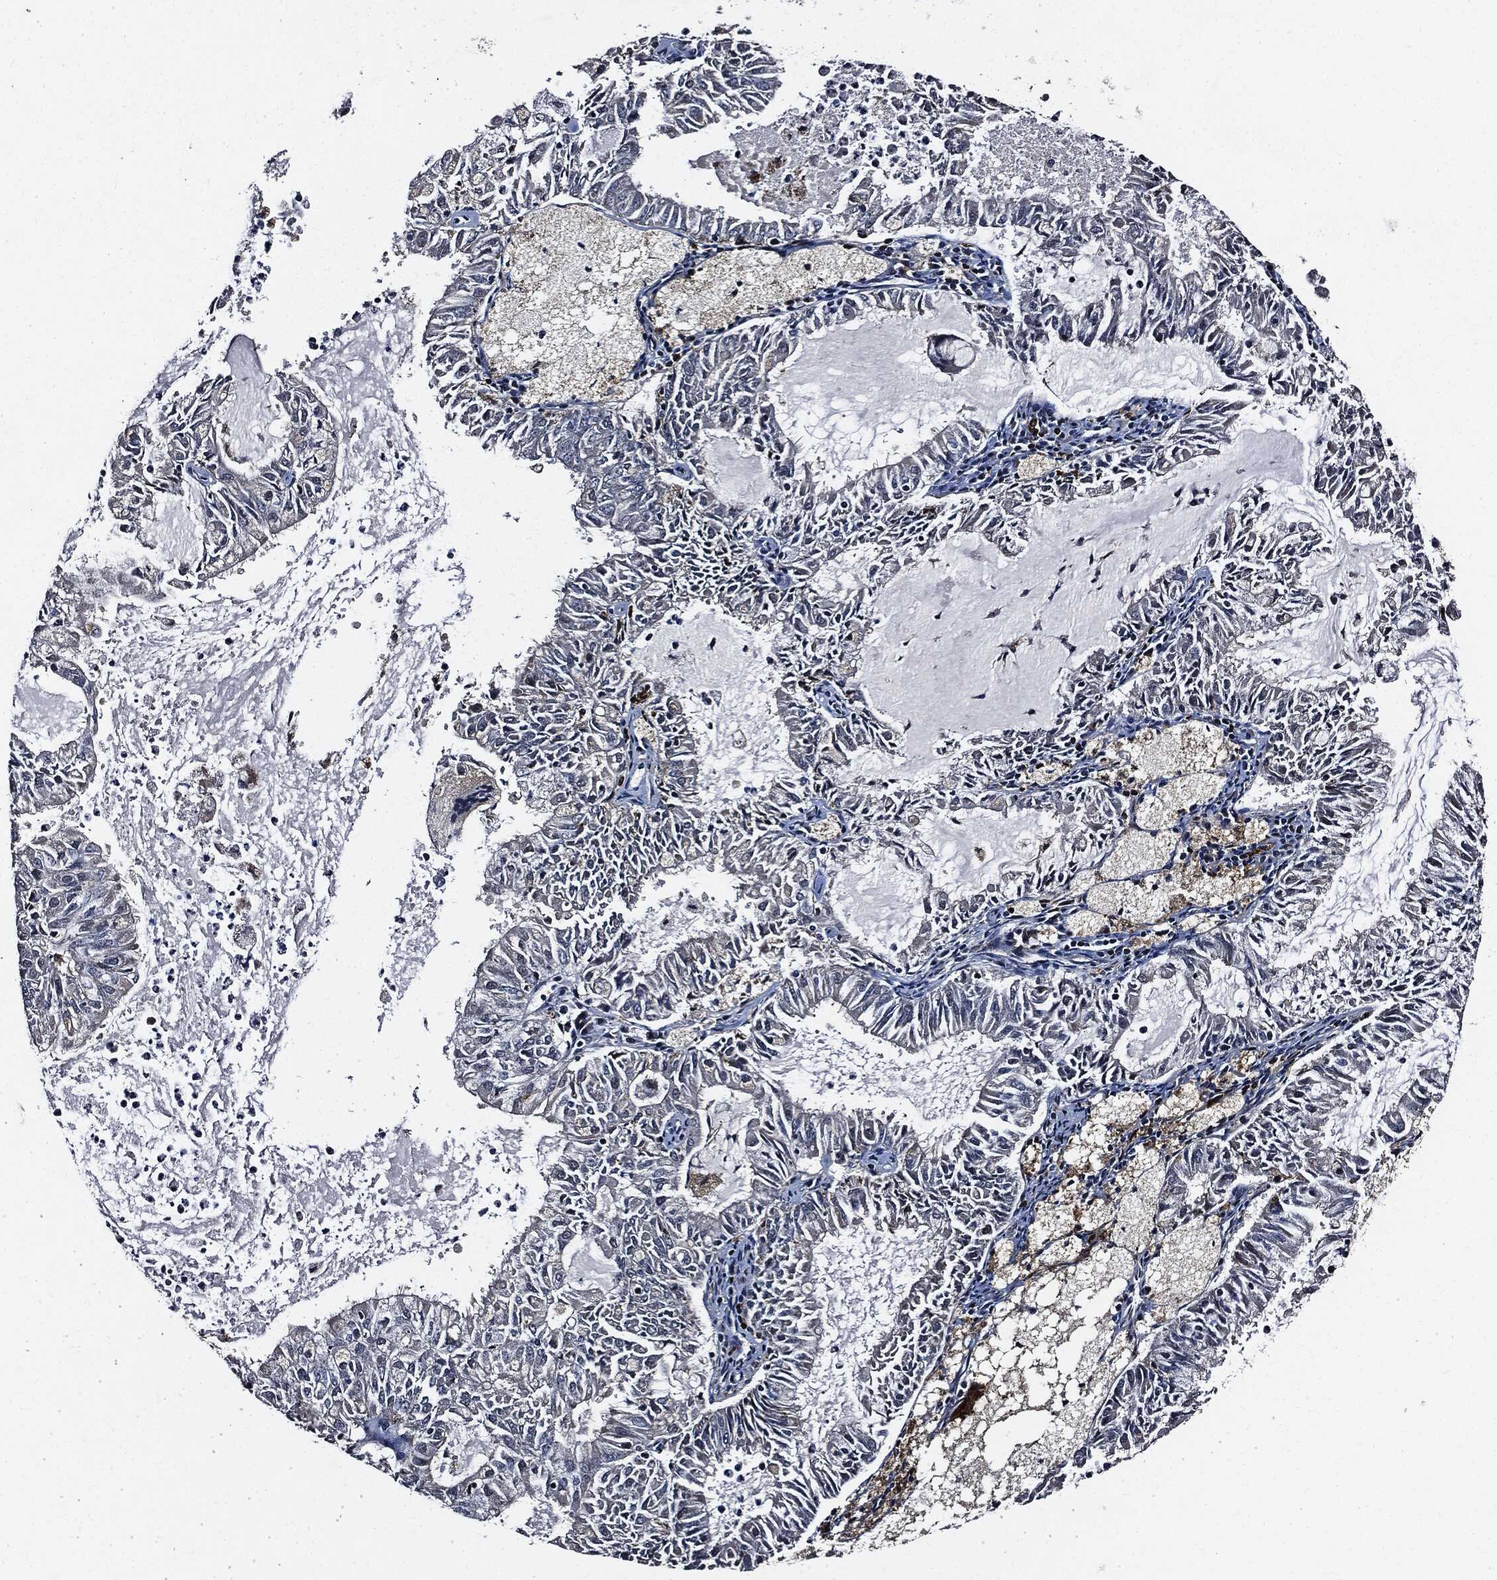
{"staining": {"intensity": "negative", "quantity": "none", "location": "none"}, "tissue": "endometrial cancer", "cell_type": "Tumor cells", "image_type": "cancer", "snomed": [{"axis": "morphology", "description": "Adenocarcinoma, NOS"}, {"axis": "topography", "description": "Endometrium"}], "caption": "This photomicrograph is of endometrial cancer (adenocarcinoma) stained with immunohistochemistry to label a protein in brown with the nuclei are counter-stained blue. There is no expression in tumor cells. (Brightfield microscopy of DAB (3,3'-diaminobenzidine) immunohistochemistry at high magnification).", "gene": "SUGT1", "patient": {"sex": "female", "age": 57}}